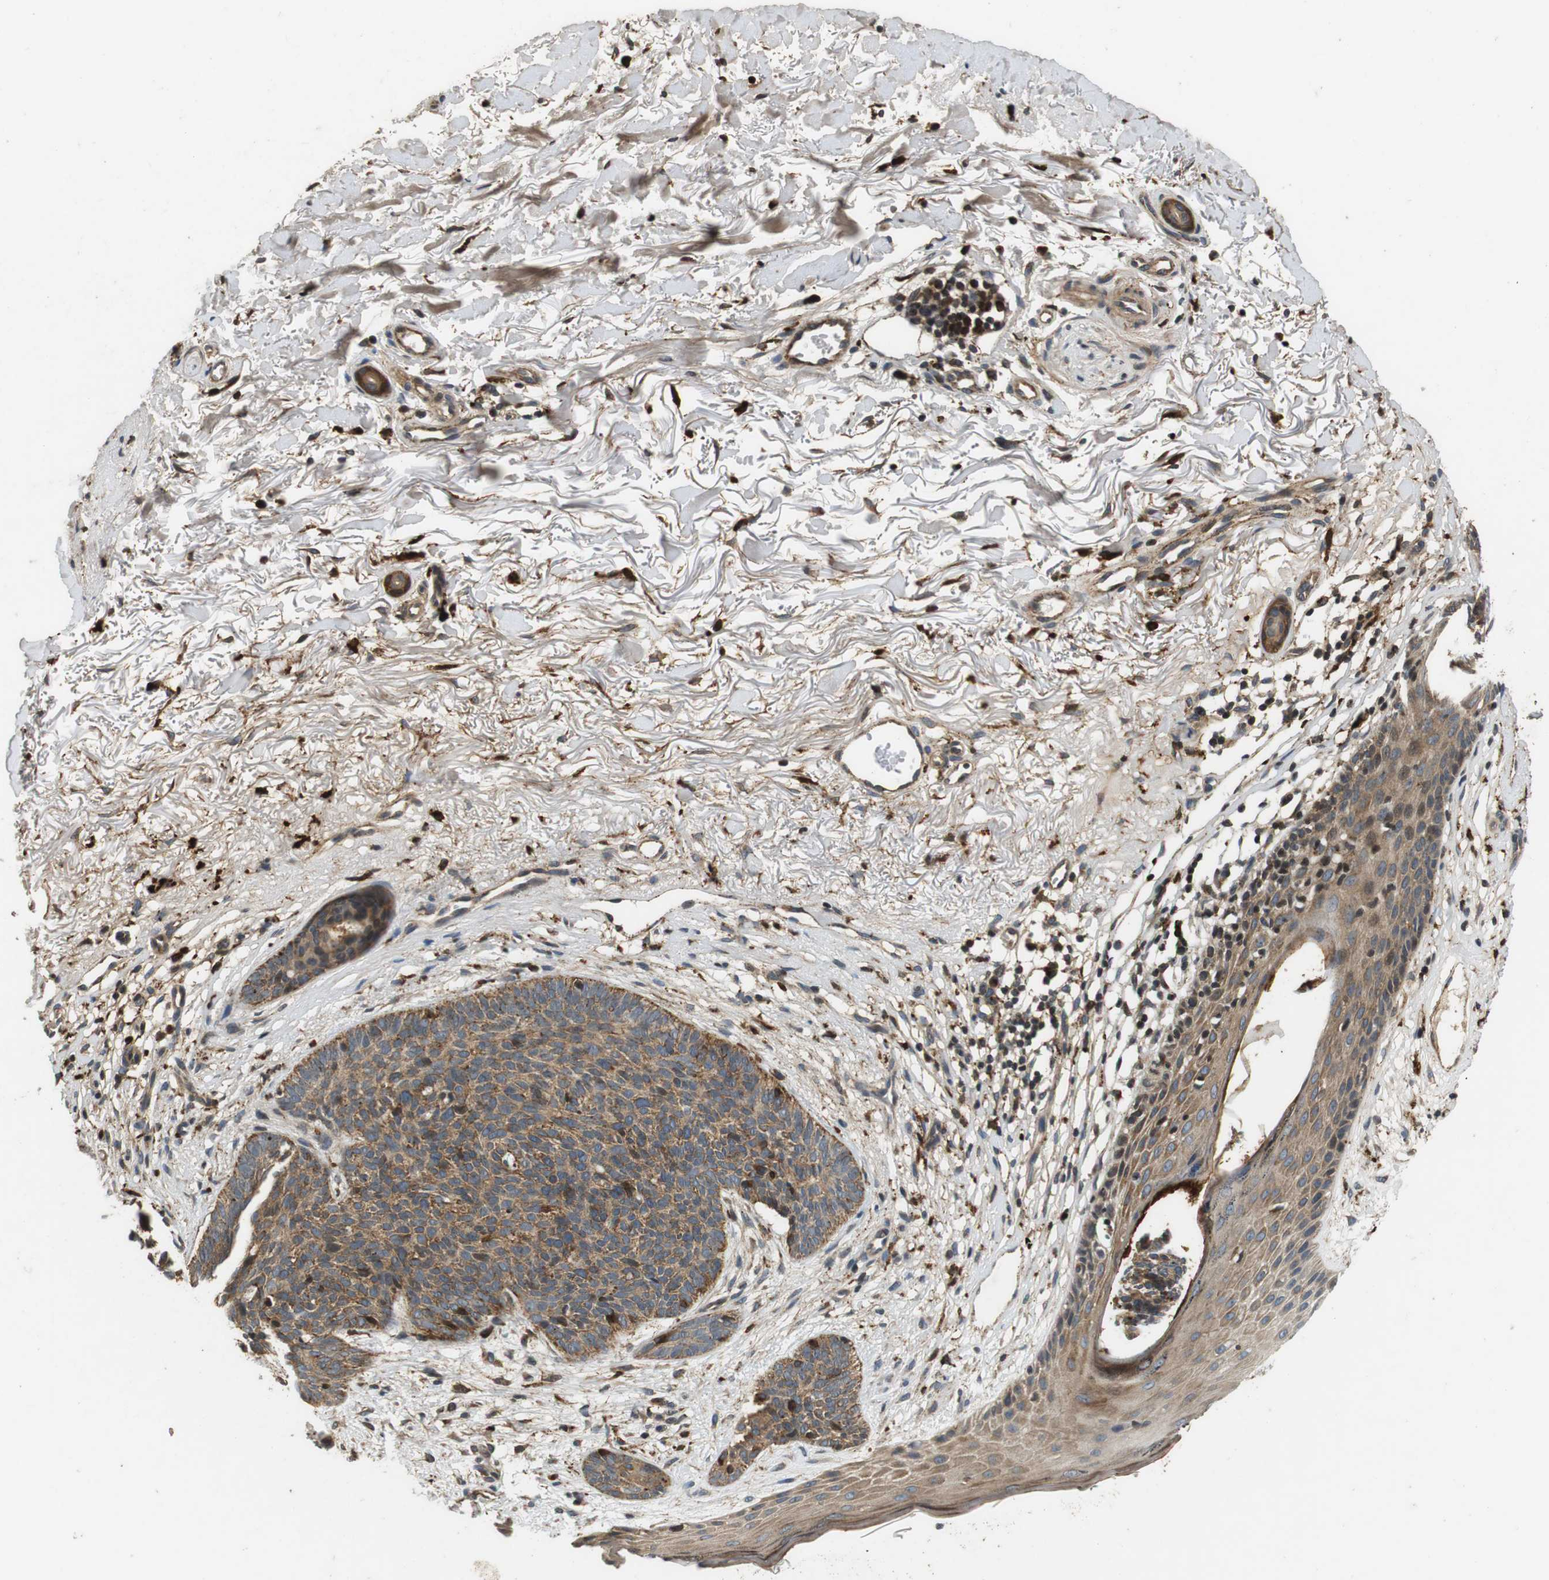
{"staining": {"intensity": "moderate", "quantity": ">75%", "location": "cytoplasmic/membranous"}, "tissue": "skin cancer", "cell_type": "Tumor cells", "image_type": "cancer", "snomed": [{"axis": "morphology", "description": "Normal tissue, NOS"}, {"axis": "morphology", "description": "Basal cell carcinoma"}, {"axis": "topography", "description": "Skin"}], "caption": "Protein staining of skin cancer tissue demonstrates moderate cytoplasmic/membranous expression in approximately >75% of tumor cells.", "gene": "TXNRD1", "patient": {"sex": "female", "age": 70}}